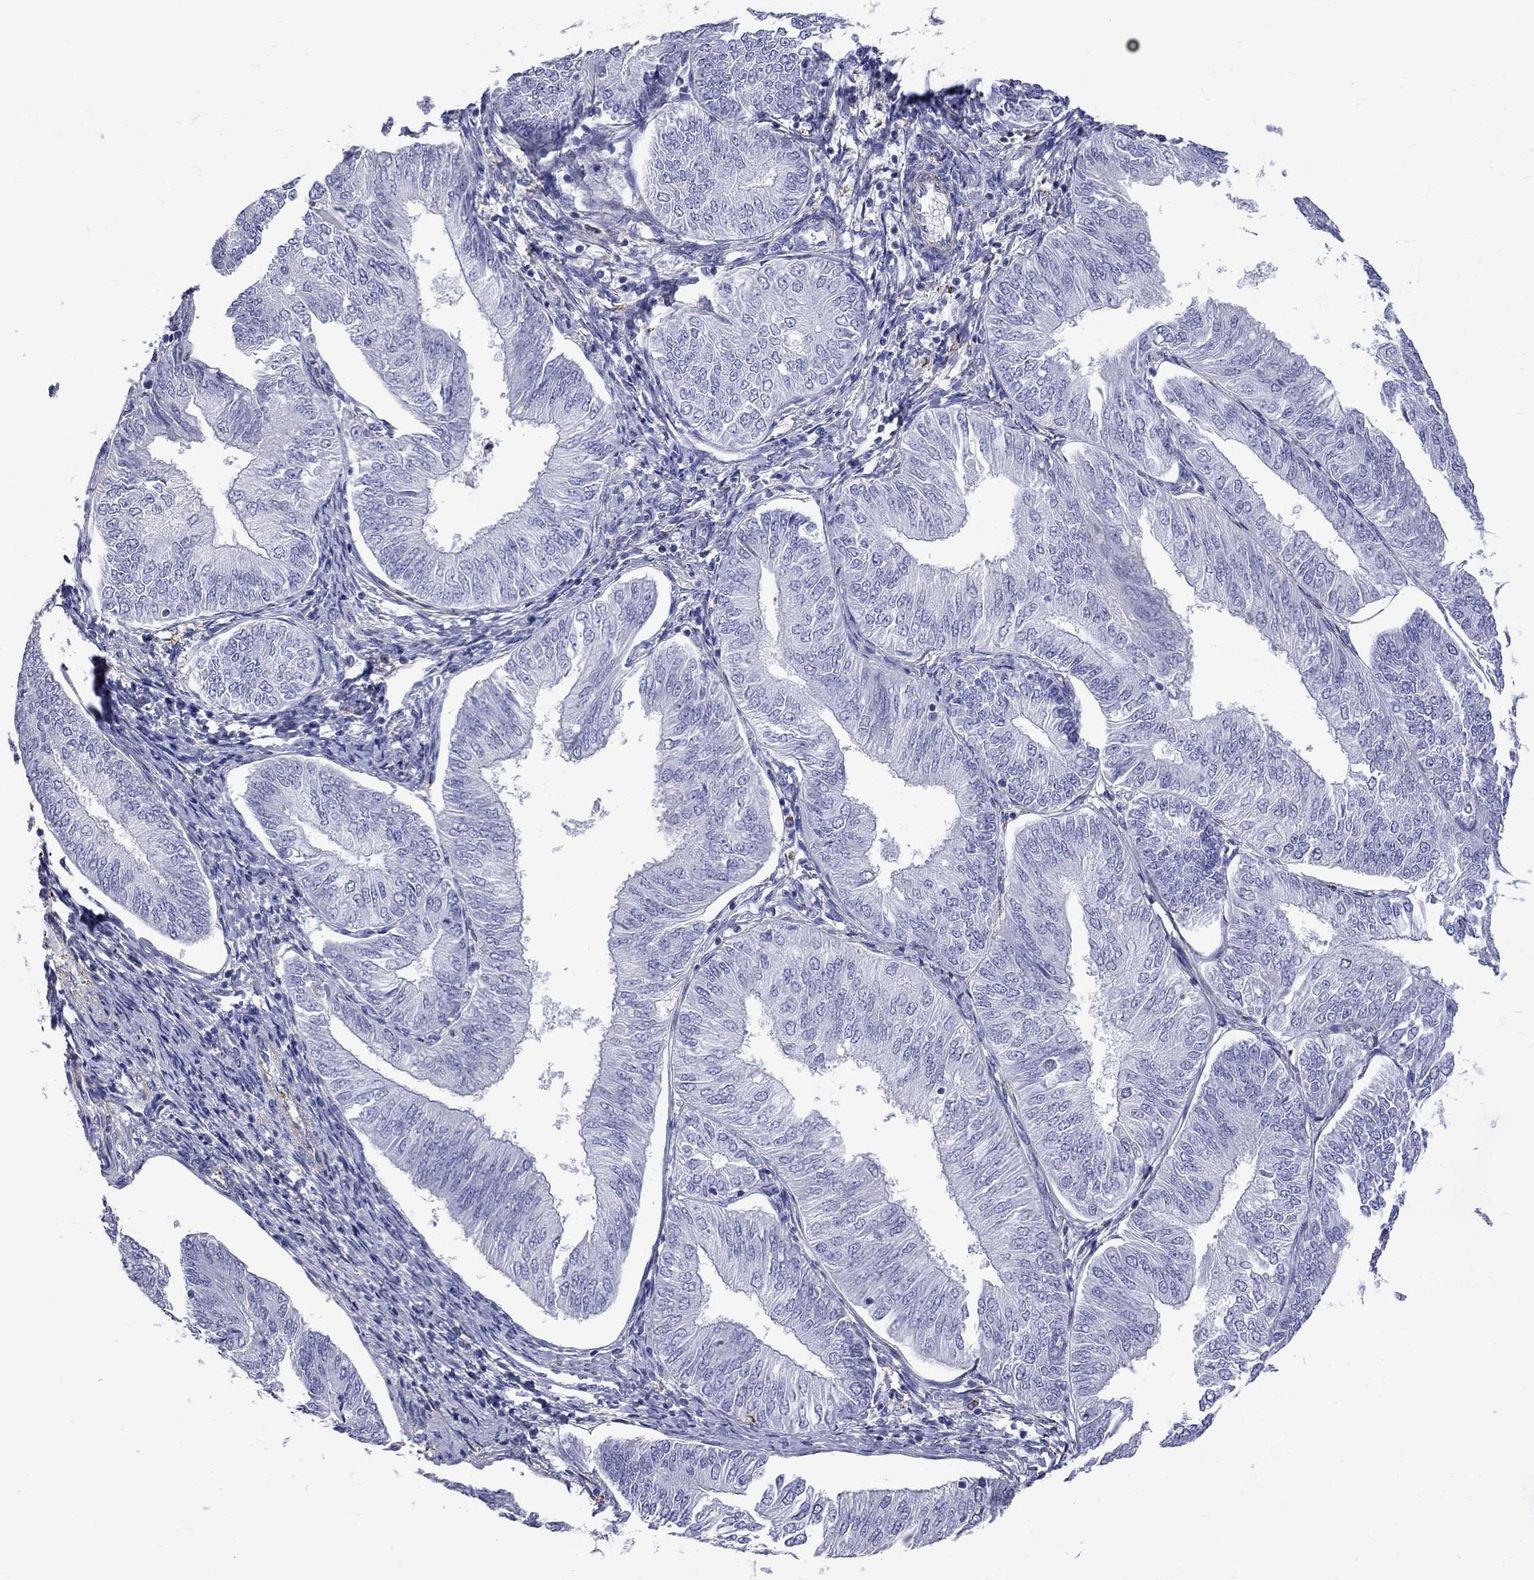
{"staining": {"intensity": "negative", "quantity": "none", "location": "none"}, "tissue": "endometrial cancer", "cell_type": "Tumor cells", "image_type": "cancer", "snomed": [{"axis": "morphology", "description": "Adenocarcinoma, NOS"}, {"axis": "topography", "description": "Endometrium"}], "caption": "Protein analysis of endometrial cancer displays no significant expression in tumor cells. Brightfield microscopy of immunohistochemistry (IHC) stained with DAB (3,3'-diaminobenzidine) (brown) and hematoxylin (blue), captured at high magnification.", "gene": "S100A3", "patient": {"sex": "female", "age": 58}}